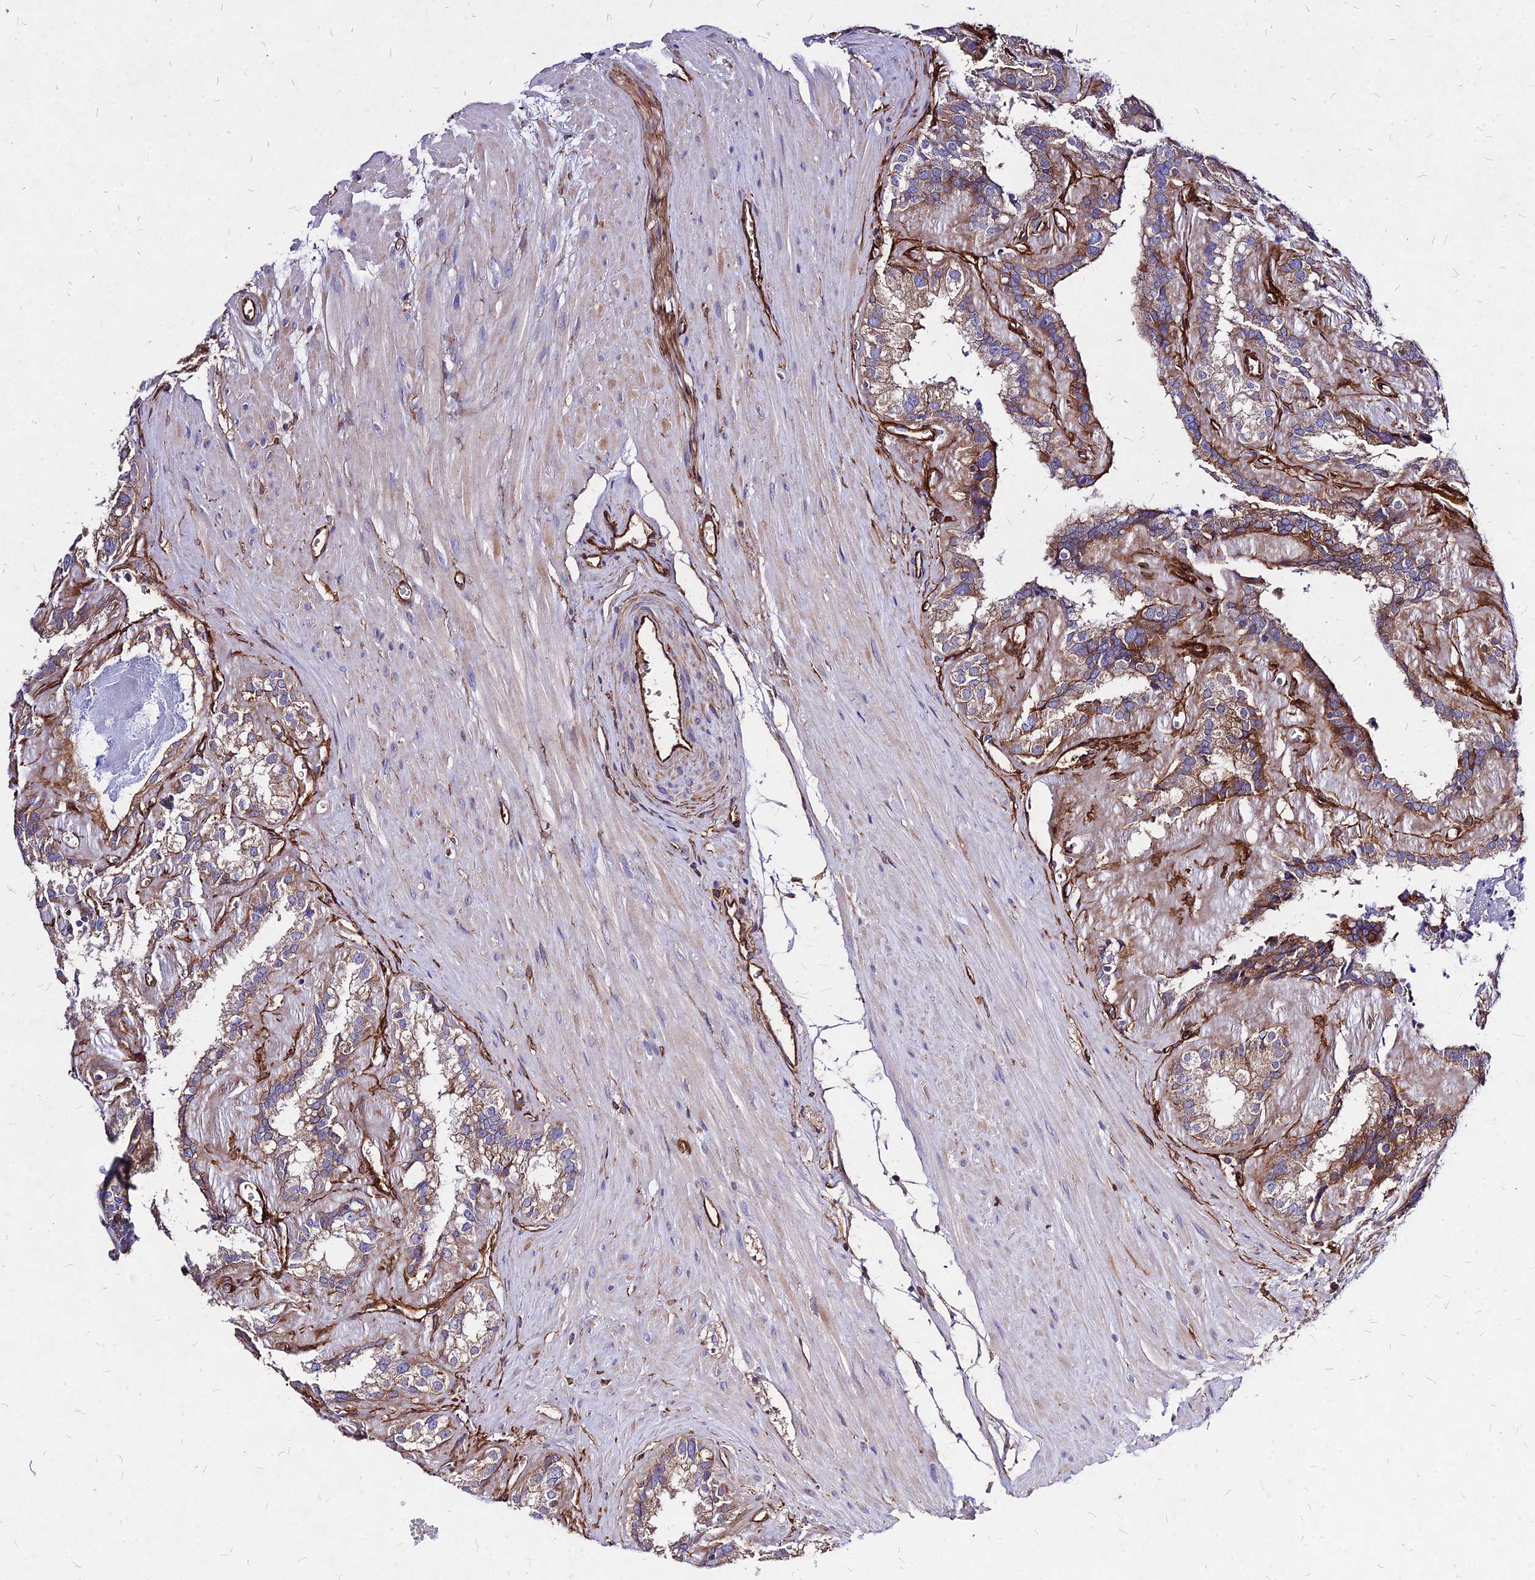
{"staining": {"intensity": "moderate", "quantity": ">75%", "location": "cytoplasmic/membranous"}, "tissue": "seminal vesicle", "cell_type": "Glandular cells", "image_type": "normal", "snomed": [{"axis": "morphology", "description": "Normal tissue, NOS"}, {"axis": "topography", "description": "Prostate"}, {"axis": "topography", "description": "Seminal veicle"}], "caption": "This is a histology image of immunohistochemistry (IHC) staining of normal seminal vesicle, which shows moderate expression in the cytoplasmic/membranous of glandular cells.", "gene": "EFCC1", "patient": {"sex": "male", "age": 59}}